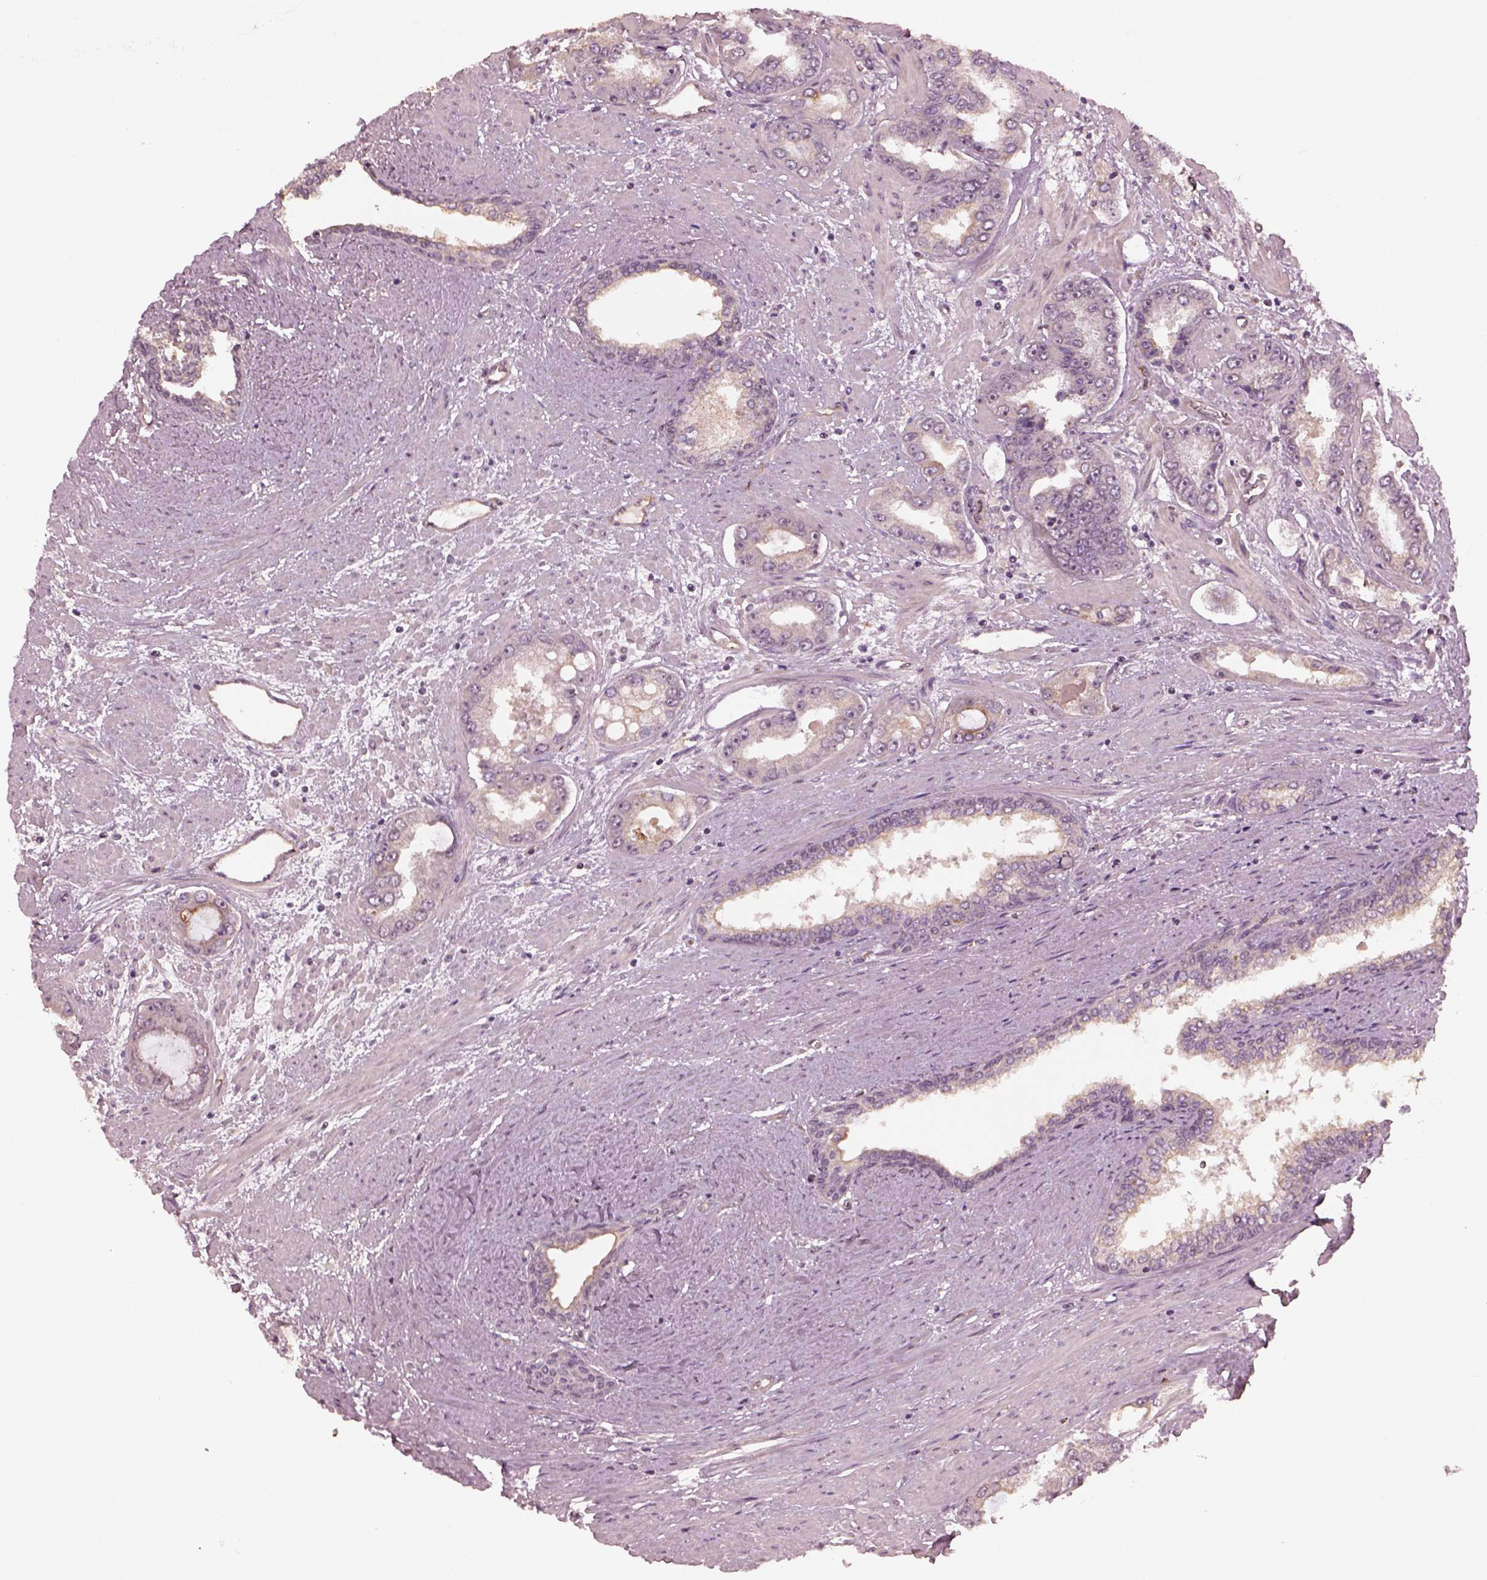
{"staining": {"intensity": "weak", "quantity": "<25%", "location": "nuclear"}, "tissue": "prostate cancer", "cell_type": "Tumor cells", "image_type": "cancer", "snomed": [{"axis": "morphology", "description": "Adenocarcinoma, Low grade"}, {"axis": "topography", "description": "Prostate"}], "caption": "Tumor cells are negative for brown protein staining in adenocarcinoma (low-grade) (prostate).", "gene": "GNRH1", "patient": {"sex": "male", "age": 60}}